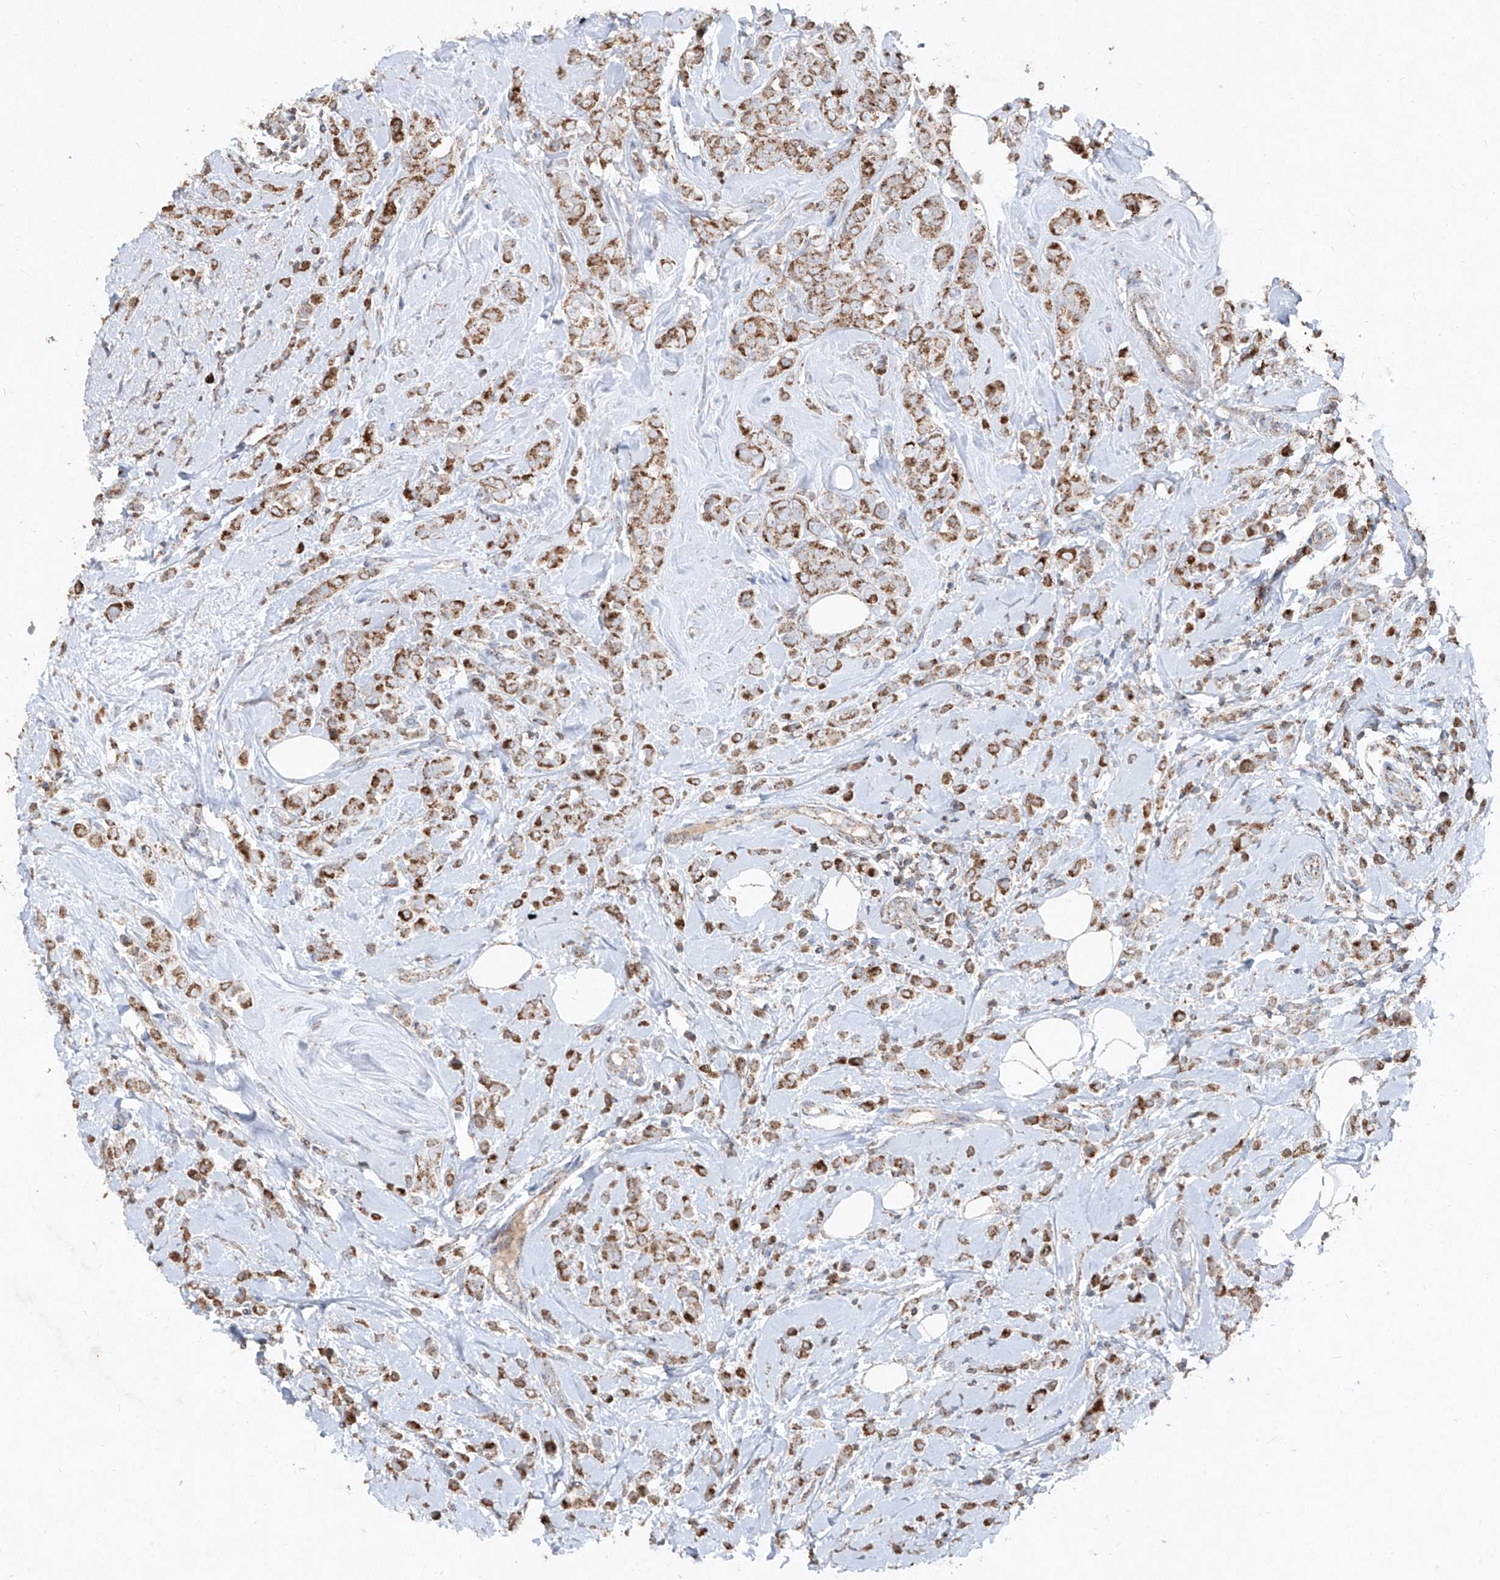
{"staining": {"intensity": "moderate", "quantity": ">75%", "location": "cytoplasmic/membranous"}, "tissue": "breast cancer", "cell_type": "Tumor cells", "image_type": "cancer", "snomed": [{"axis": "morphology", "description": "Lobular carcinoma"}, {"axis": "topography", "description": "Breast"}], "caption": "Moderate cytoplasmic/membranous protein staining is identified in approximately >75% of tumor cells in lobular carcinoma (breast).", "gene": "ABCD3", "patient": {"sex": "female", "age": 47}}